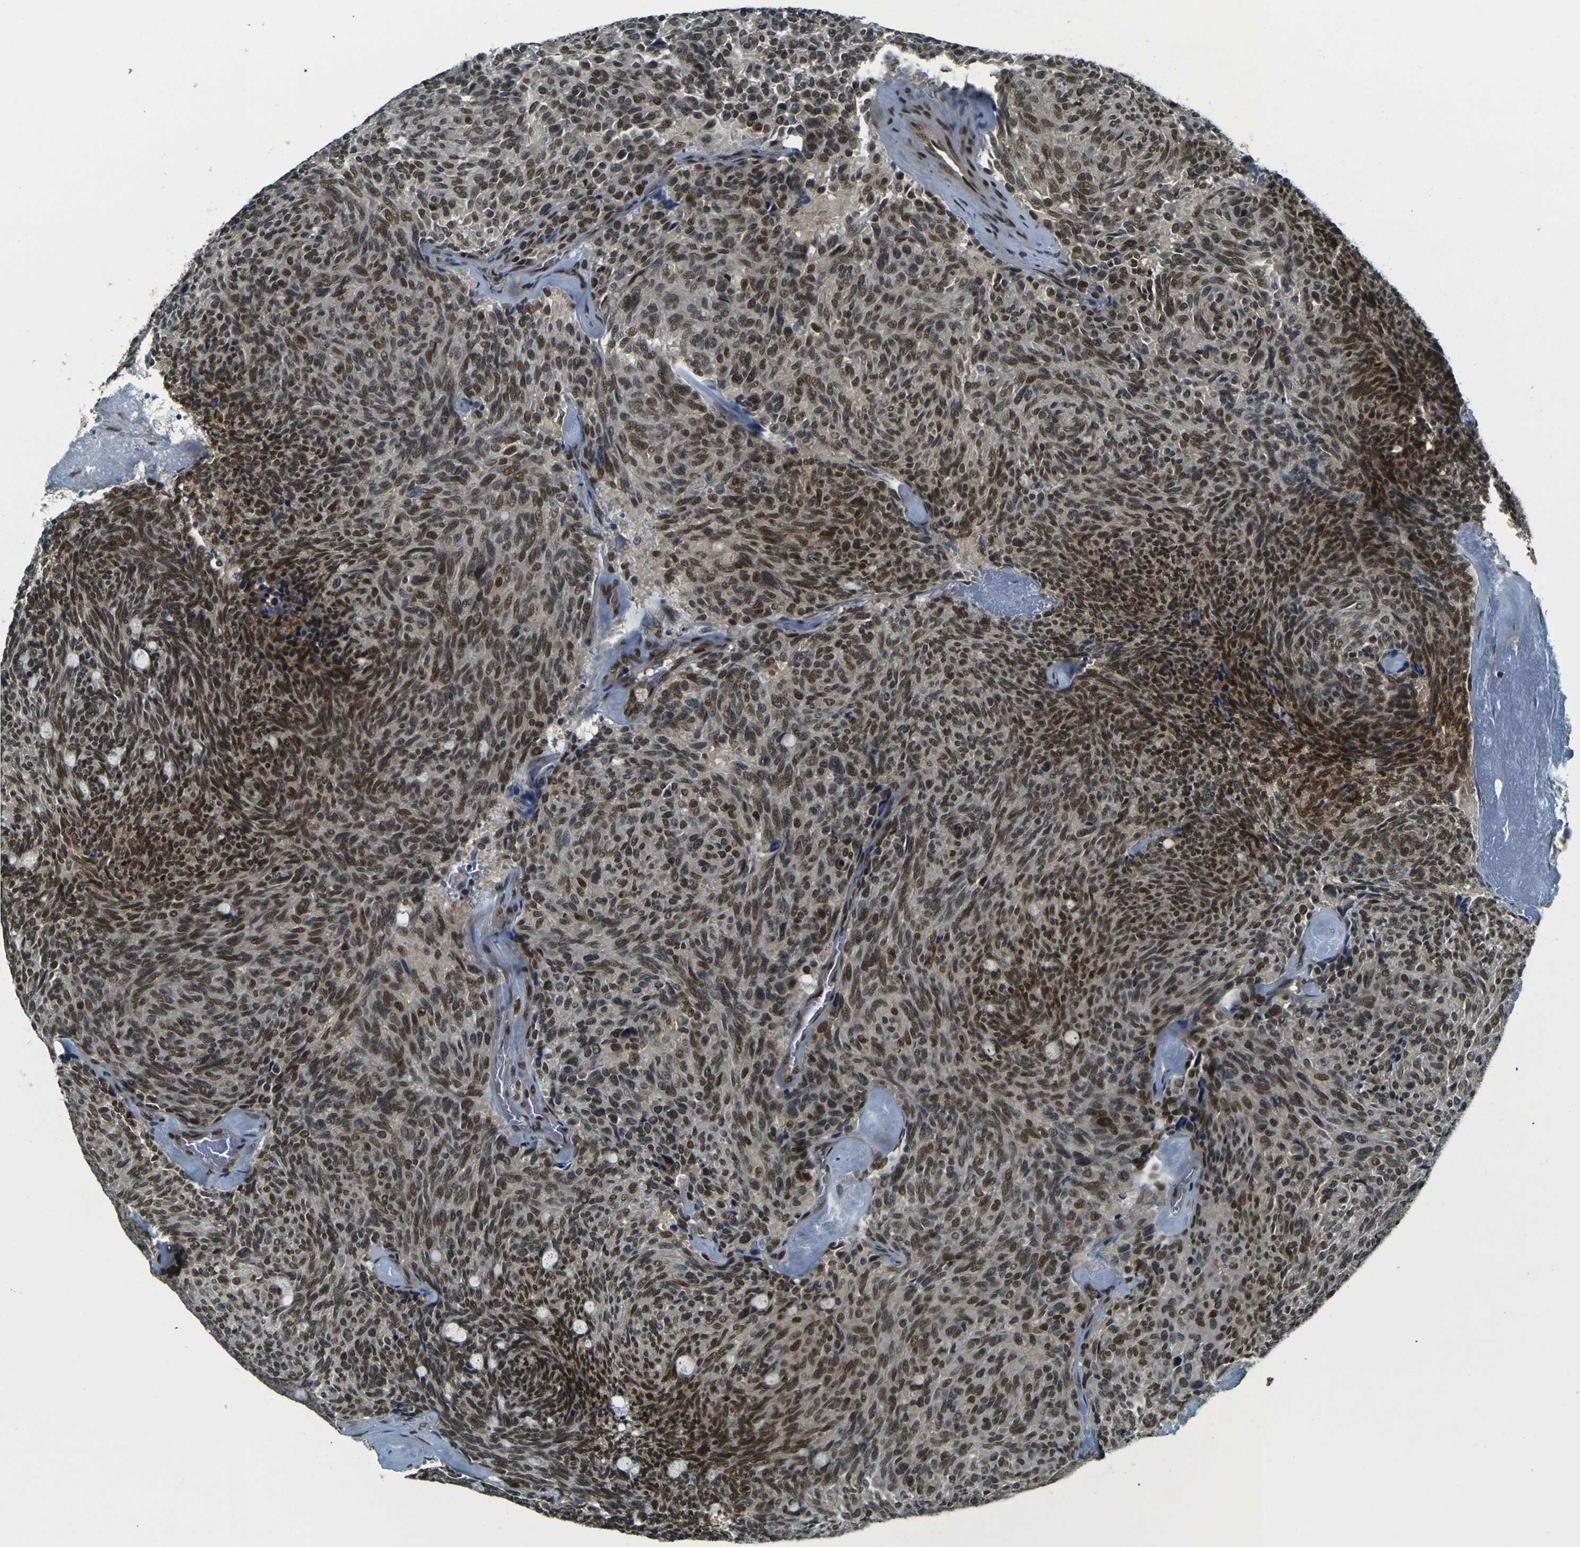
{"staining": {"intensity": "moderate", "quantity": ">75%", "location": "nuclear"}, "tissue": "carcinoid", "cell_type": "Tumor cells", "image_type": "cancer", "snomed": [{"axis": "morphology", "description": "Carcinoid, malignant, NOS"}, {"axis": "topography", "description": "Pancreas"}], "caption": "Immunohistochemistry staining of carcinoid (malignant), which shows medium levels of moderate nuclear staining in approximately >75% of tumor cells indicating moderate nuclear protein staining. The staining was performed using DAB (brown) for protein detection and nuclei were counterstained in hematoxylin (blue).", "gene": "NHEJ1", "patient": {"sex": "female", "age": 54}}